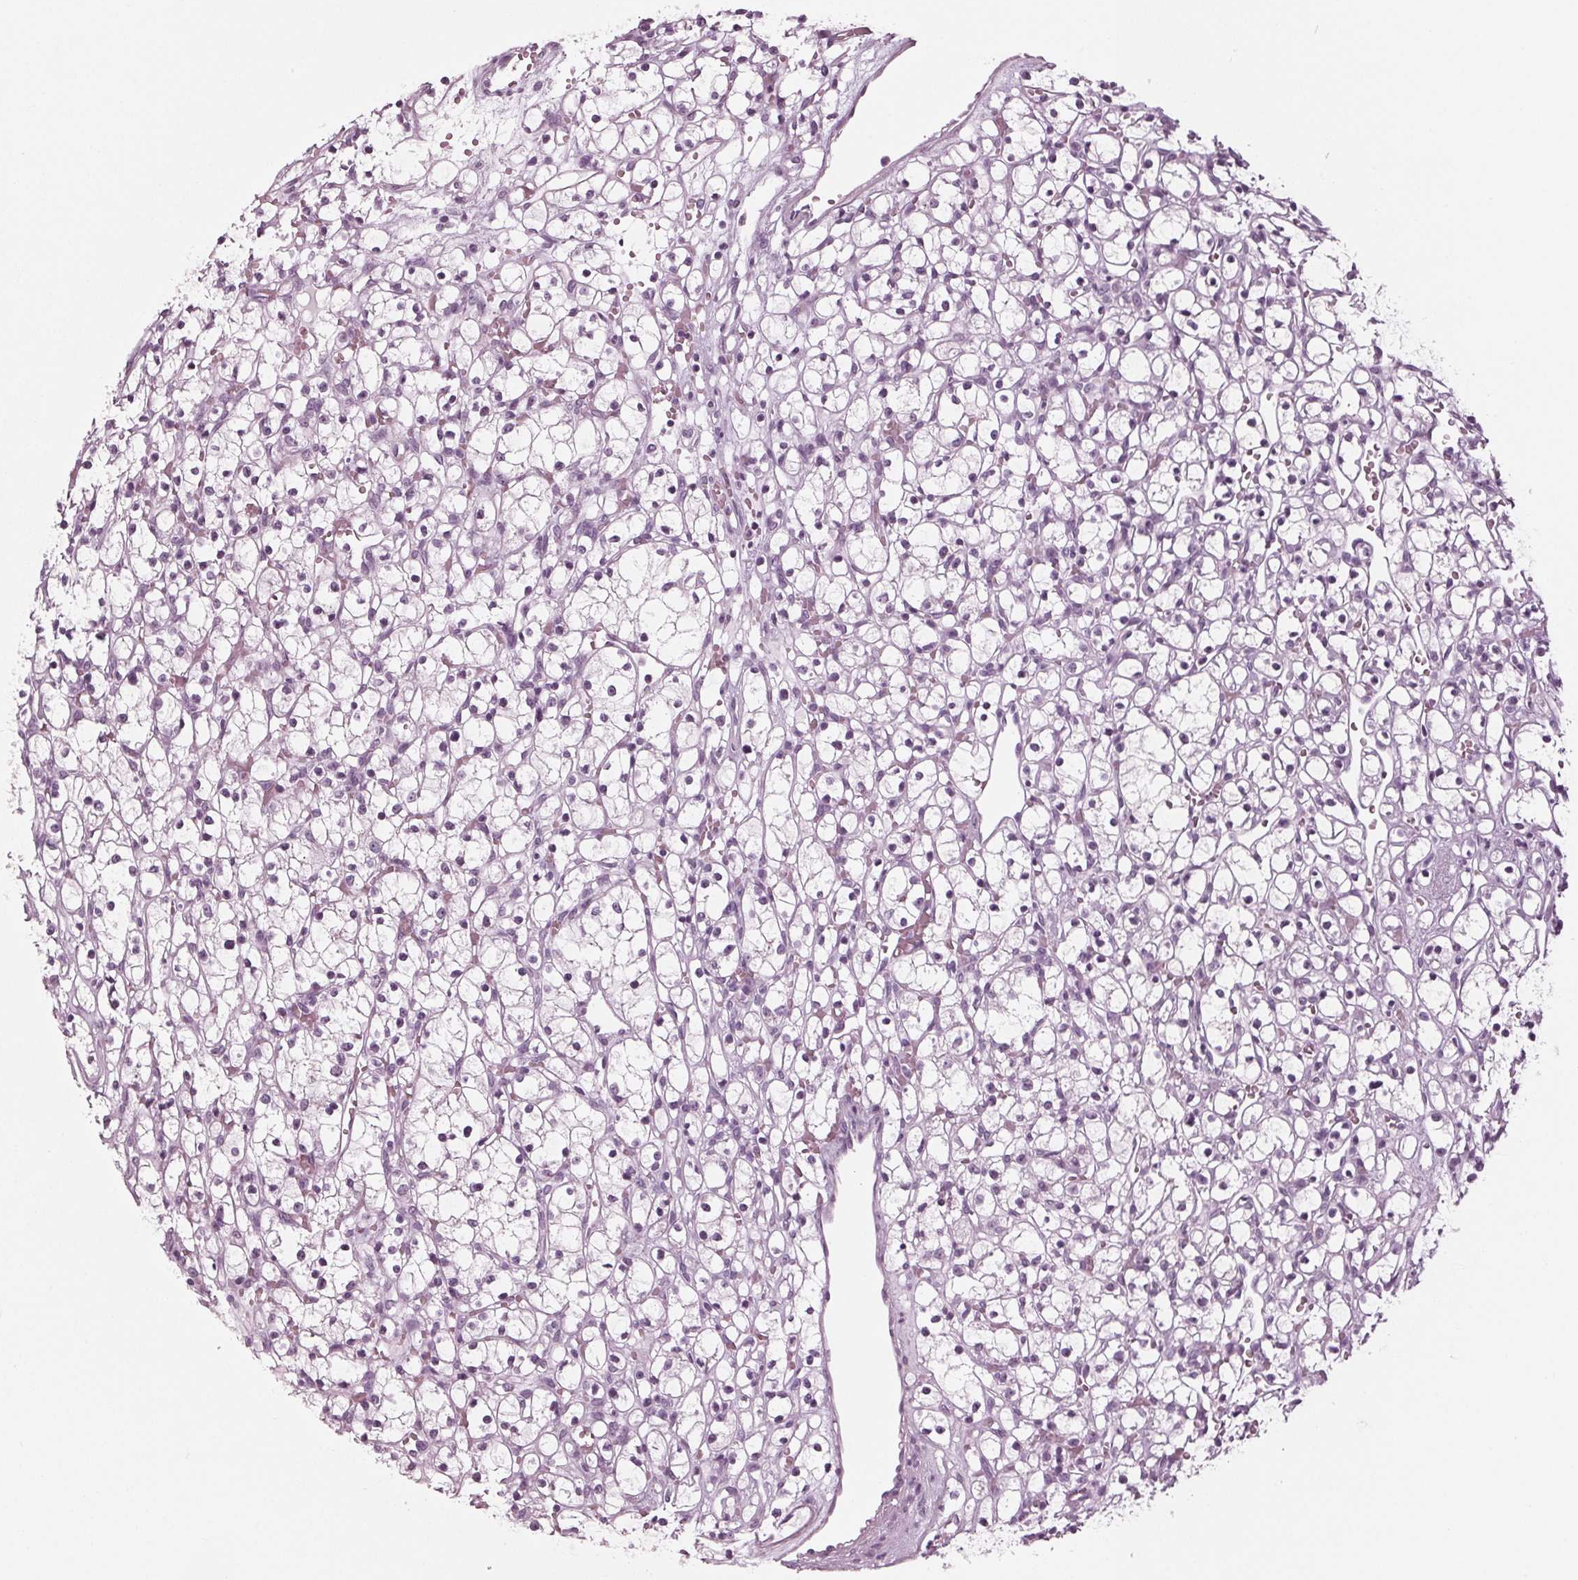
{"staining": {"intensity": "negative", "quantity": "none", "location": "none"}, "tissue": "renal cancer", "cell_type": "Tumor cells", "image_type": "cancer", "snomed": [{"axis": "morphology", "description": "Adenocarcinoma, NOS"}, {"axis": "topography", "description": "Kidney"}], "caption": "A high-resolution image shows IHC staining of renal cancer (adenocarcinoma), which exhibits no significant expression in tumor cells.", "gene": "KRT28", "patient": {"sex": "female", "age": 59}}